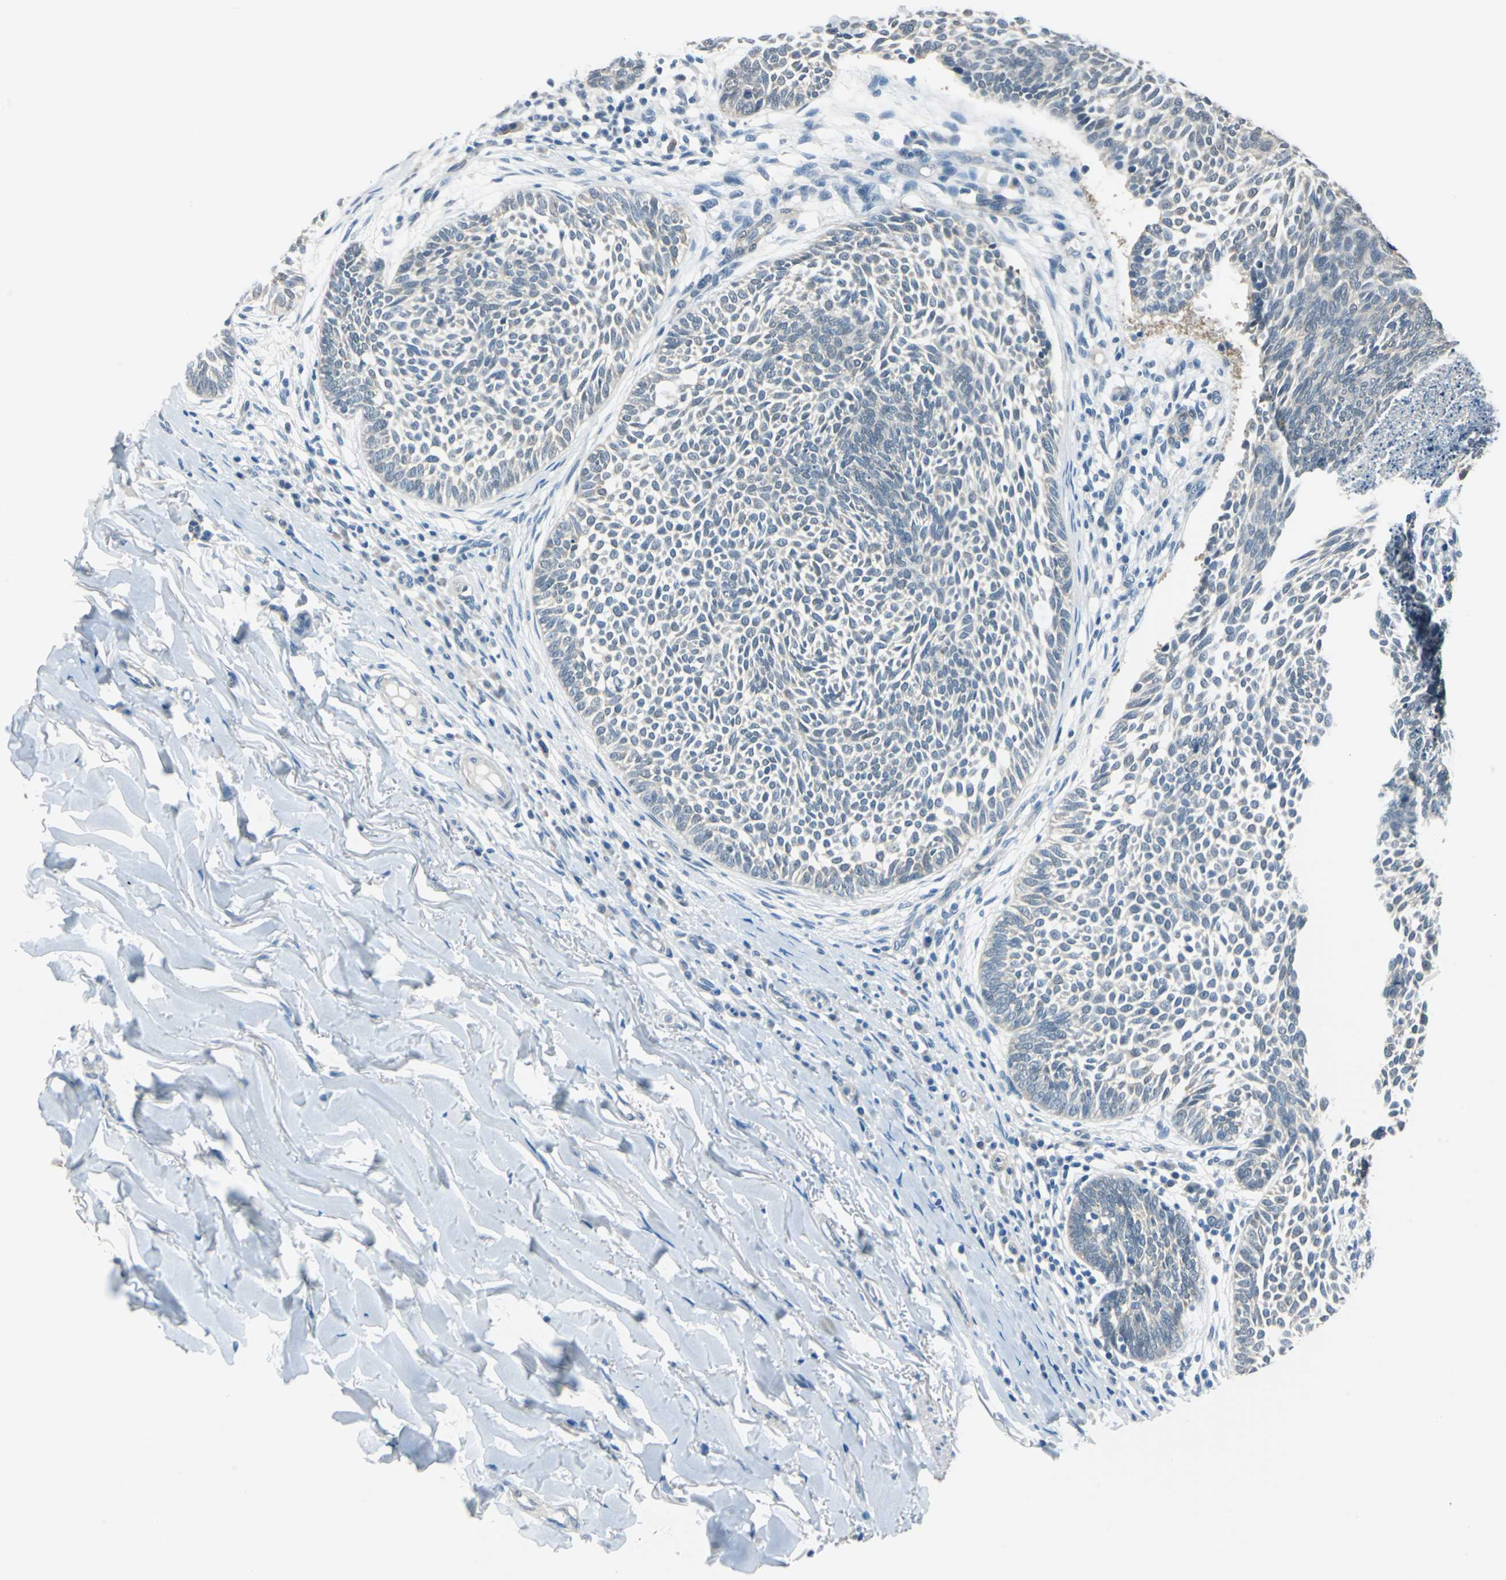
{"staining": {"intensity": "weak", "quantity": ">75%", "location": "cytoplasmic/membranous"}, "tissue": "skin cancer", "cell_type": "Tumor cells", "image_type": "cancer", "snomed": [{"axis": "morphology", "description": "Normal tissue, NOS"}, {"axis": "morphology", "description": "Basal cell carcinoma"}, {"axis": "topography", "description": "Skin"}], "caption": "This image shows immunohistochemistry (IHC) staining of basal cell carcinoma (skin), with low weak cytoplasmic/membranous positivity in about >75% of tumor cells.", "gene": "FKBP4", "patient": {"sex": "male", "age": 87}}